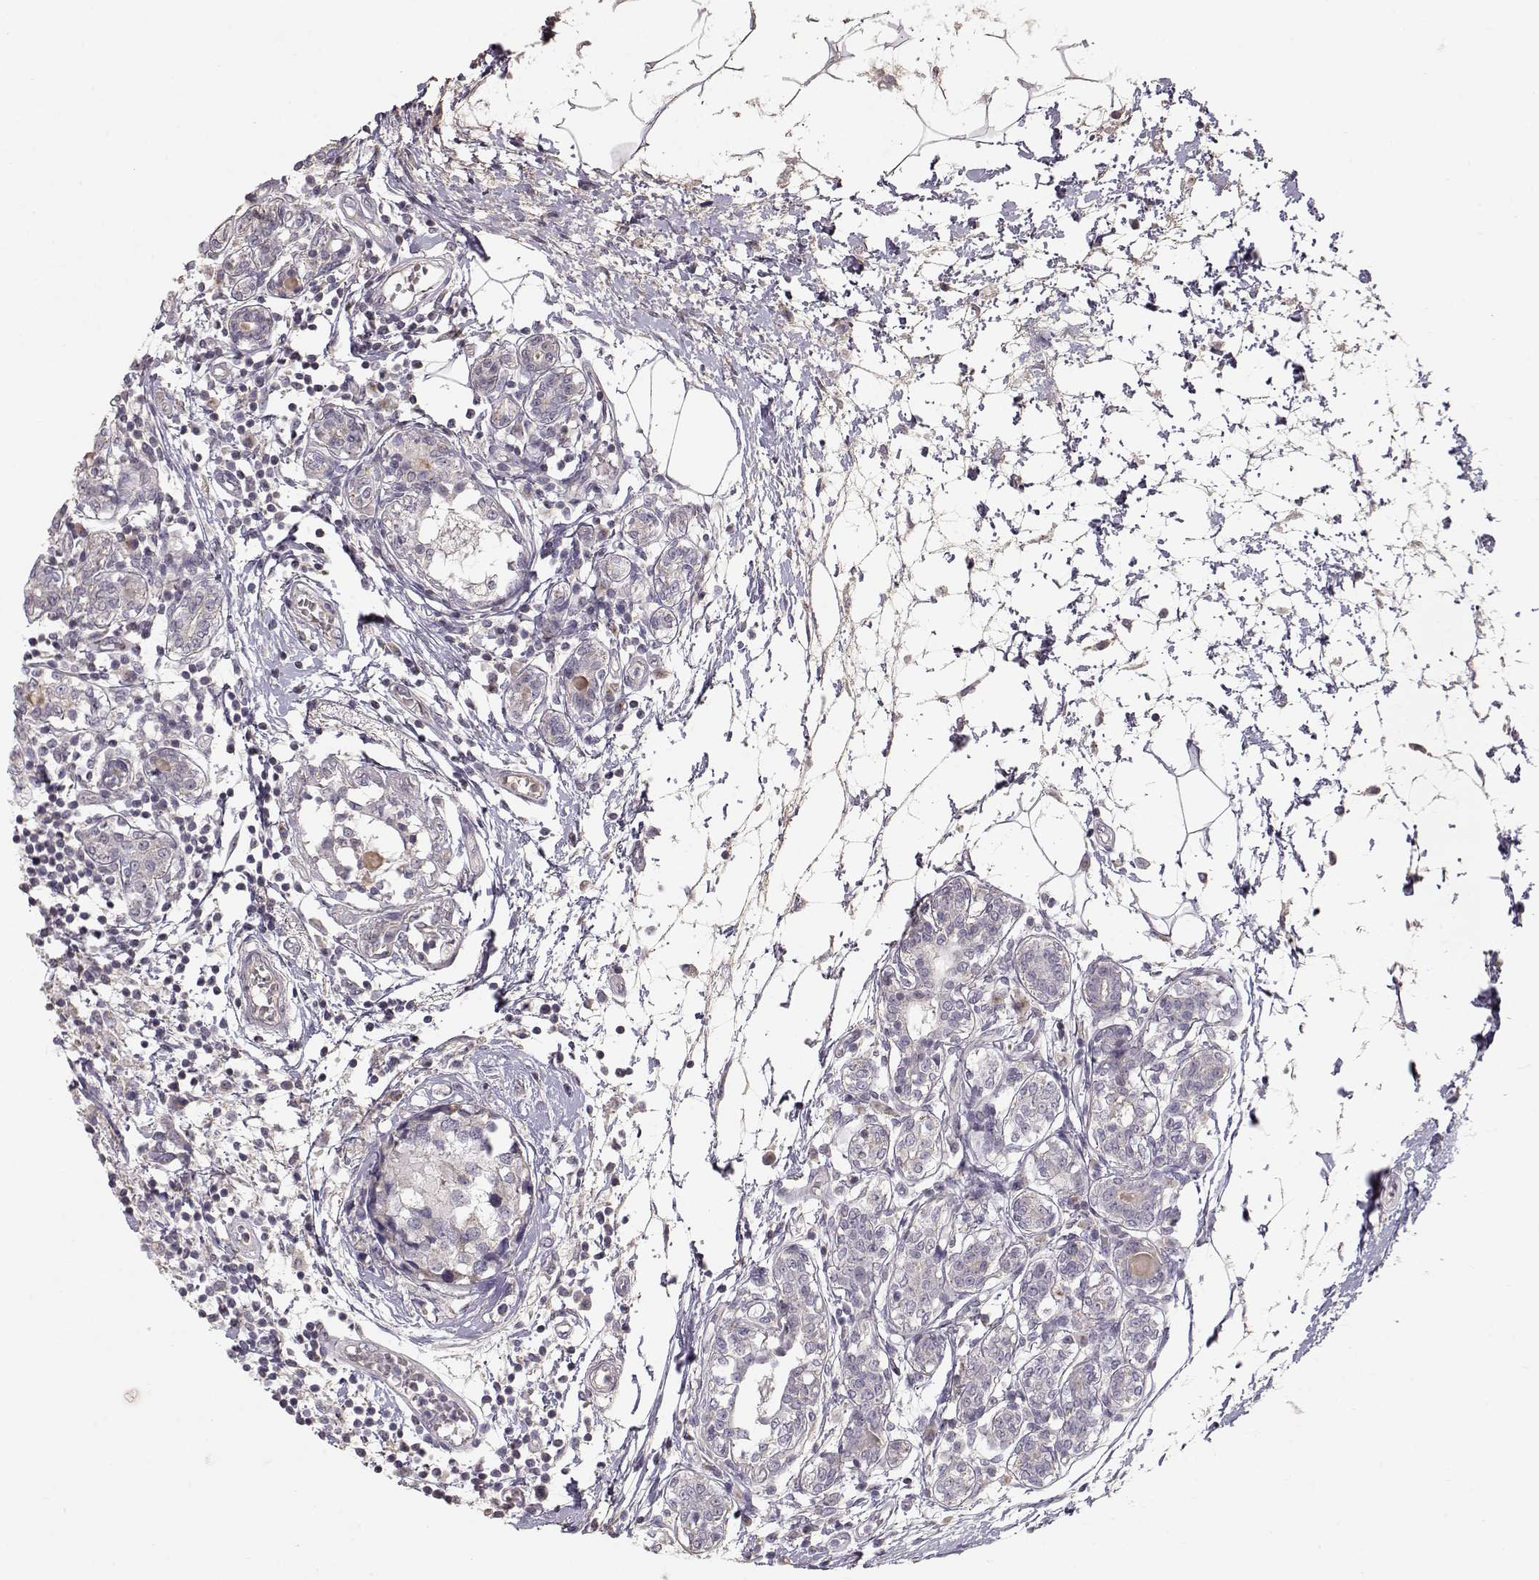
{"staining": {"intensity": "negative", "quantity": "none", "location": "none"}, "tissue": "breast cancer", "cell_type": "Tumor cells", "image_type": "cancer", "snomed": [{"axis": "morphology", "description": "Lobular carcinoma"}, {"axis": "topography", "description": "Breast"}], "caption": "There is no significant expression in tumor cells of lobular carcinoma (breast).", "gene": "PNMT", "patient": {"sex": "female", "age": 59}}